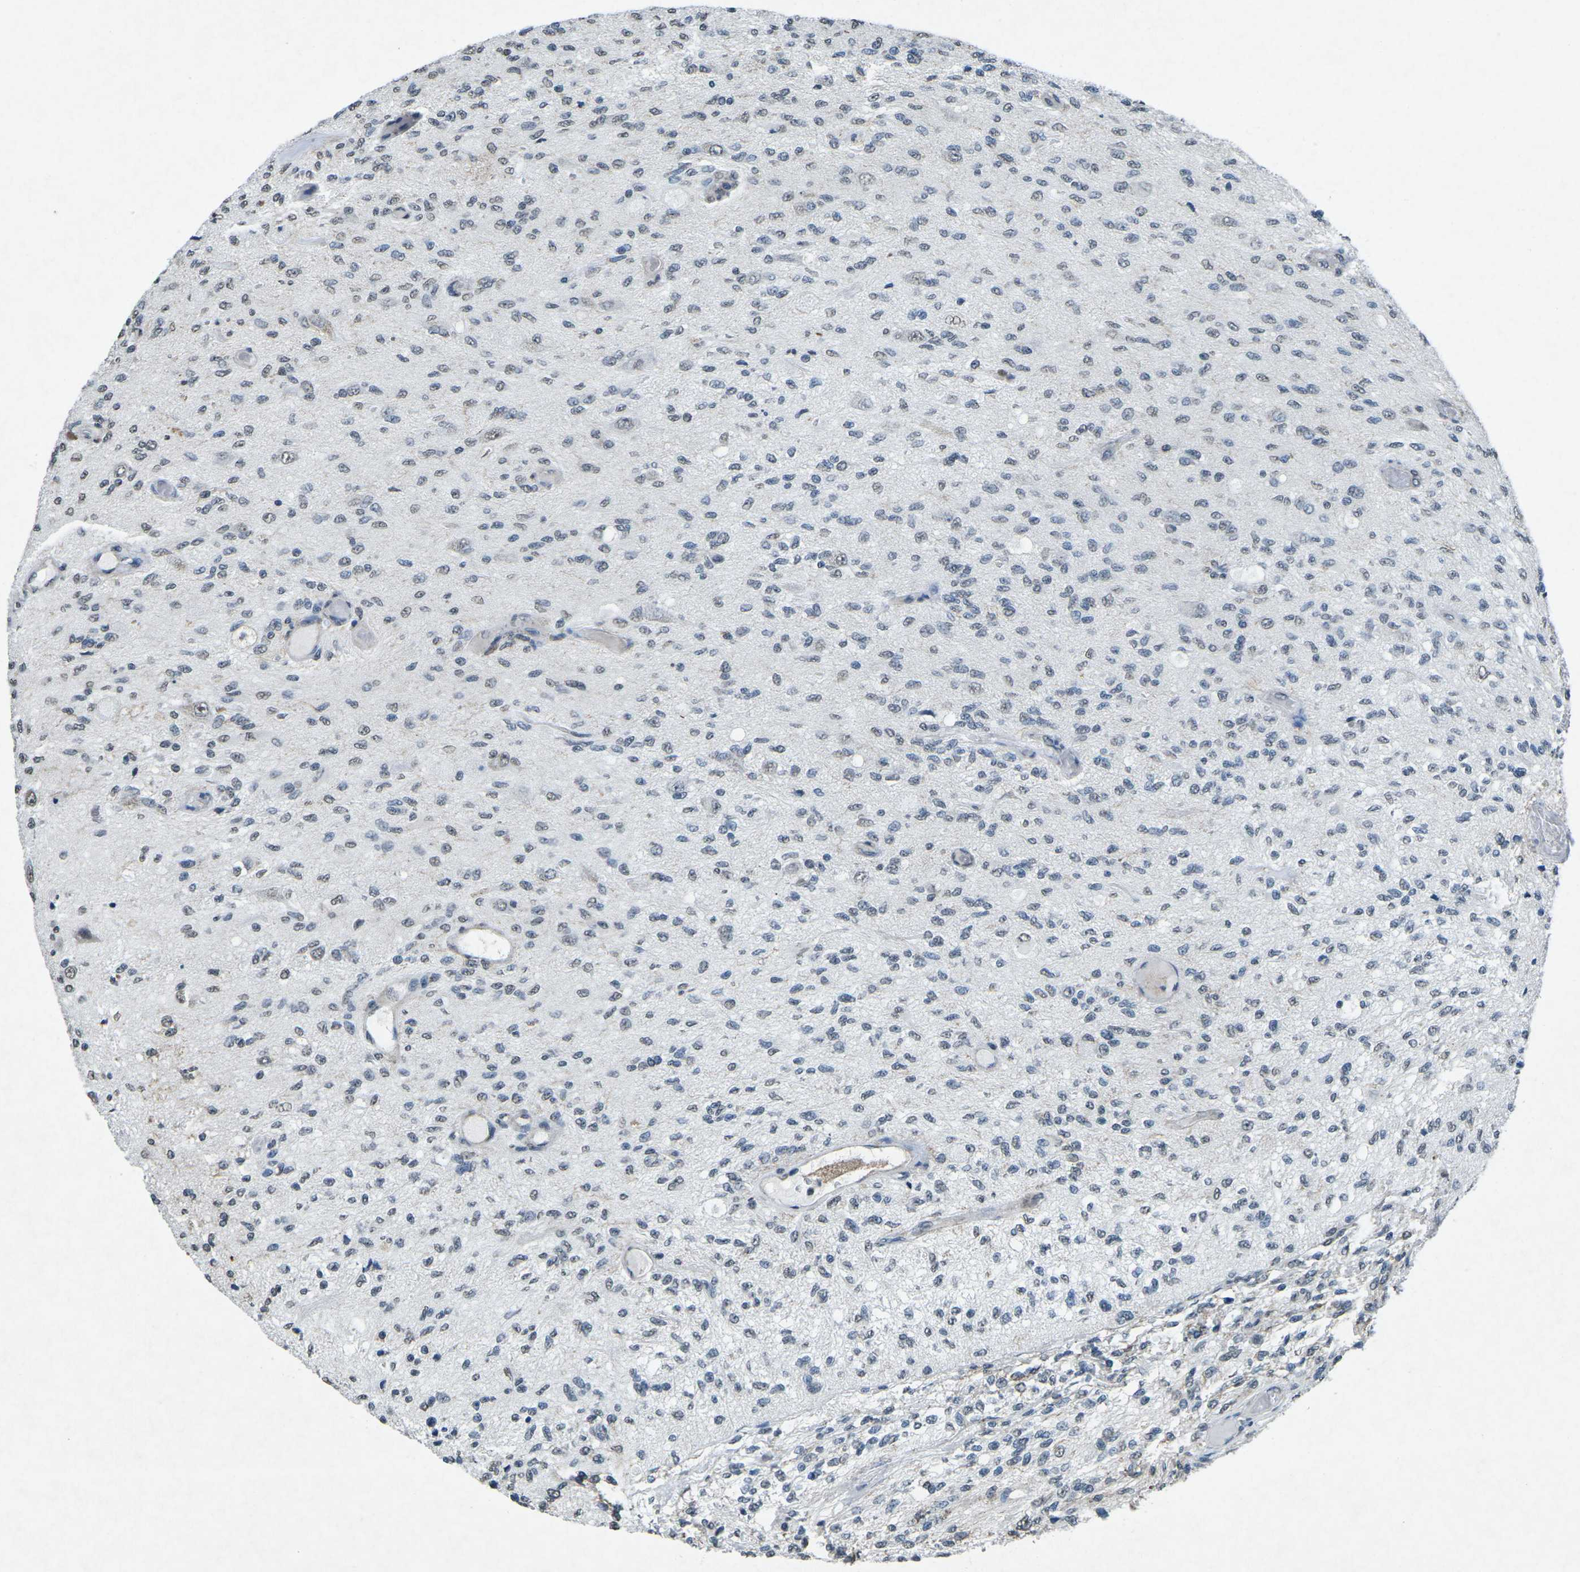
{"staining": {"intensity": "weak", "quantity": "<25%", "location": "nuclear"}, "tissue": "glioma", "cell_type": "Tumor cells", "image_type": "cancer", "snomed": [{"axis": "morphology", "description": "Normal tissue, NOS"}, {"axis": "morphology", "description": "Glioma, malignant, High grade"}, {"axis": "topography", "description": "Cerebral cortex"}], "caption": "A photomicrograph of malignant glioma (high-grade) stained for a protein displays no brown staining in tumor cells. (DAB immunohistochemistry visualized using brightfield microscopy, high magnification).", "gene": "TFR2", "patient": {"sex": "male", "age": 77}}